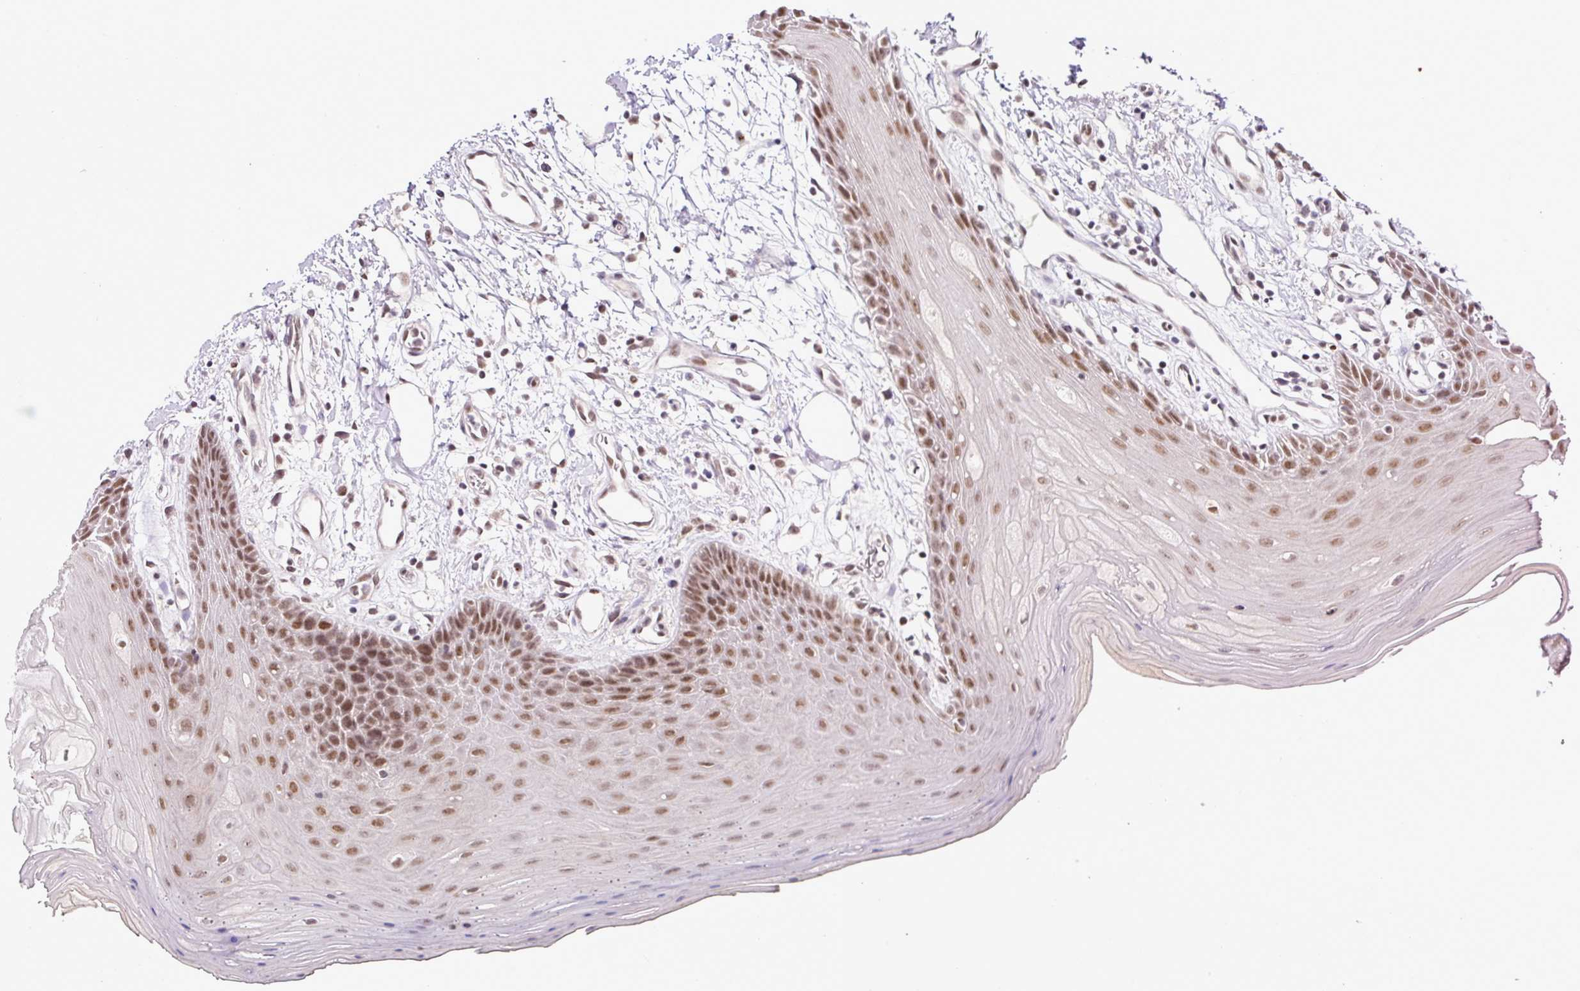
{"staining": {"intensity": "moderate", "quantity": ">75%", "location": "nuclear"}, "tissue": "oral mucosa", "cell_type": "Squamous epithelial cells", "image_type": "normal", "snomed": [{"axis": "morphology", "description": "Normal tissue, NOS"}, {"axis": "topography", "description": "Oral tissue"}, {"axis": "topography", "description": "Tounge, NOS"}], "caption": "Protein expression analysis of unremarkable human oral mucosa reveals moderate nuclear positivity in about >75% of squamous epithelial cells. (Brightfield microscopy of DAB IHC at high magnification).", "gene": "PGAP4", "patient": {"sex": "female", "age": 59}}